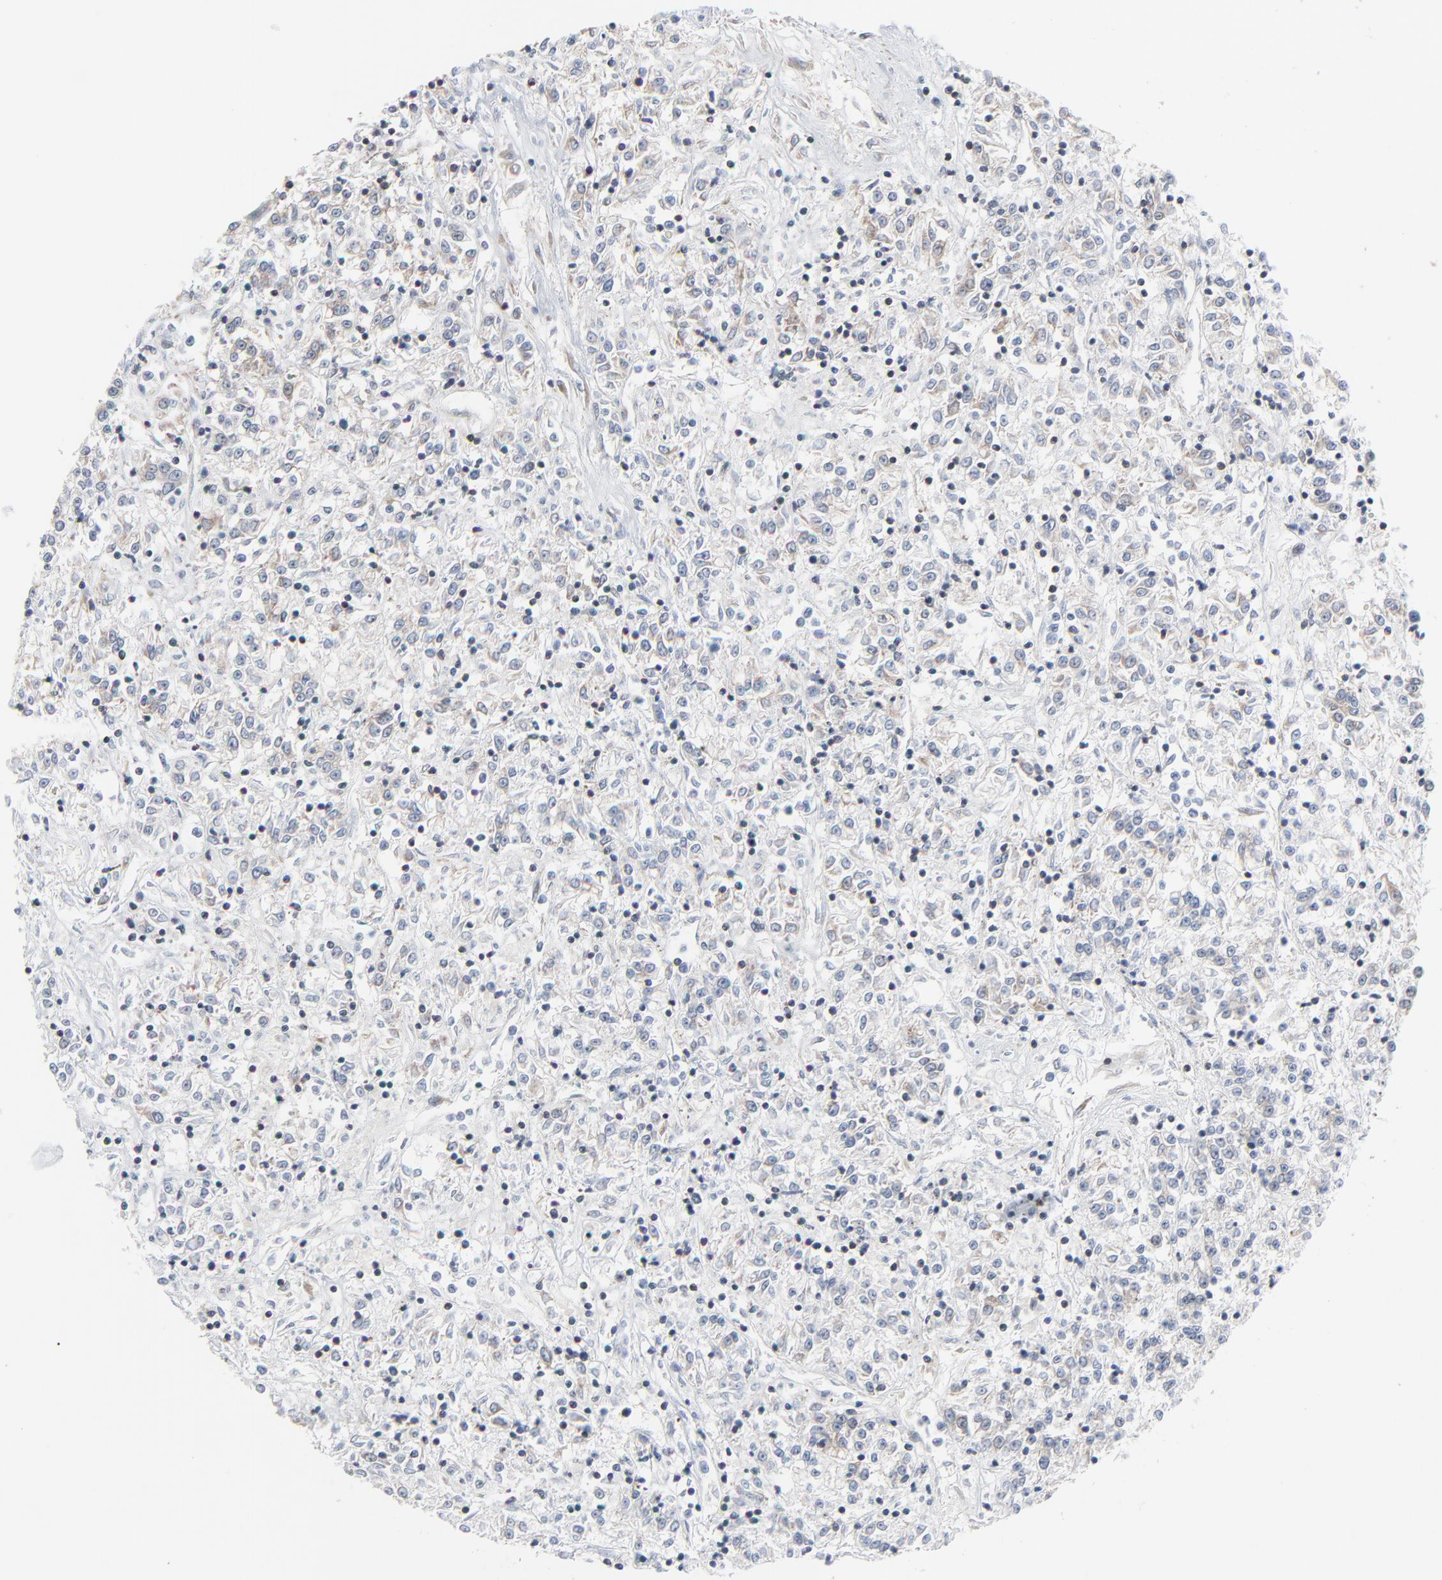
{"staining": {"intensity": "weak", "quantity": "<25%", "location": "cytoplasmic/membranous"}, "tissue": "renal cancer", "cell_type": "Tumor cells", "image_type": "cancer", "snomed": [{"axis": "morphology", "description": "Adenocarcinoma, NOS"}, {"axis": "topography", "description": "Kidney"}], "caption": "IHC histopathology image of renal cancer (adenocarcinoma) stained for a protein (brown), which displays no positivity in tumor cells.", "gene": "OPTN", "patient": {"sex": "female", "age": 76}}